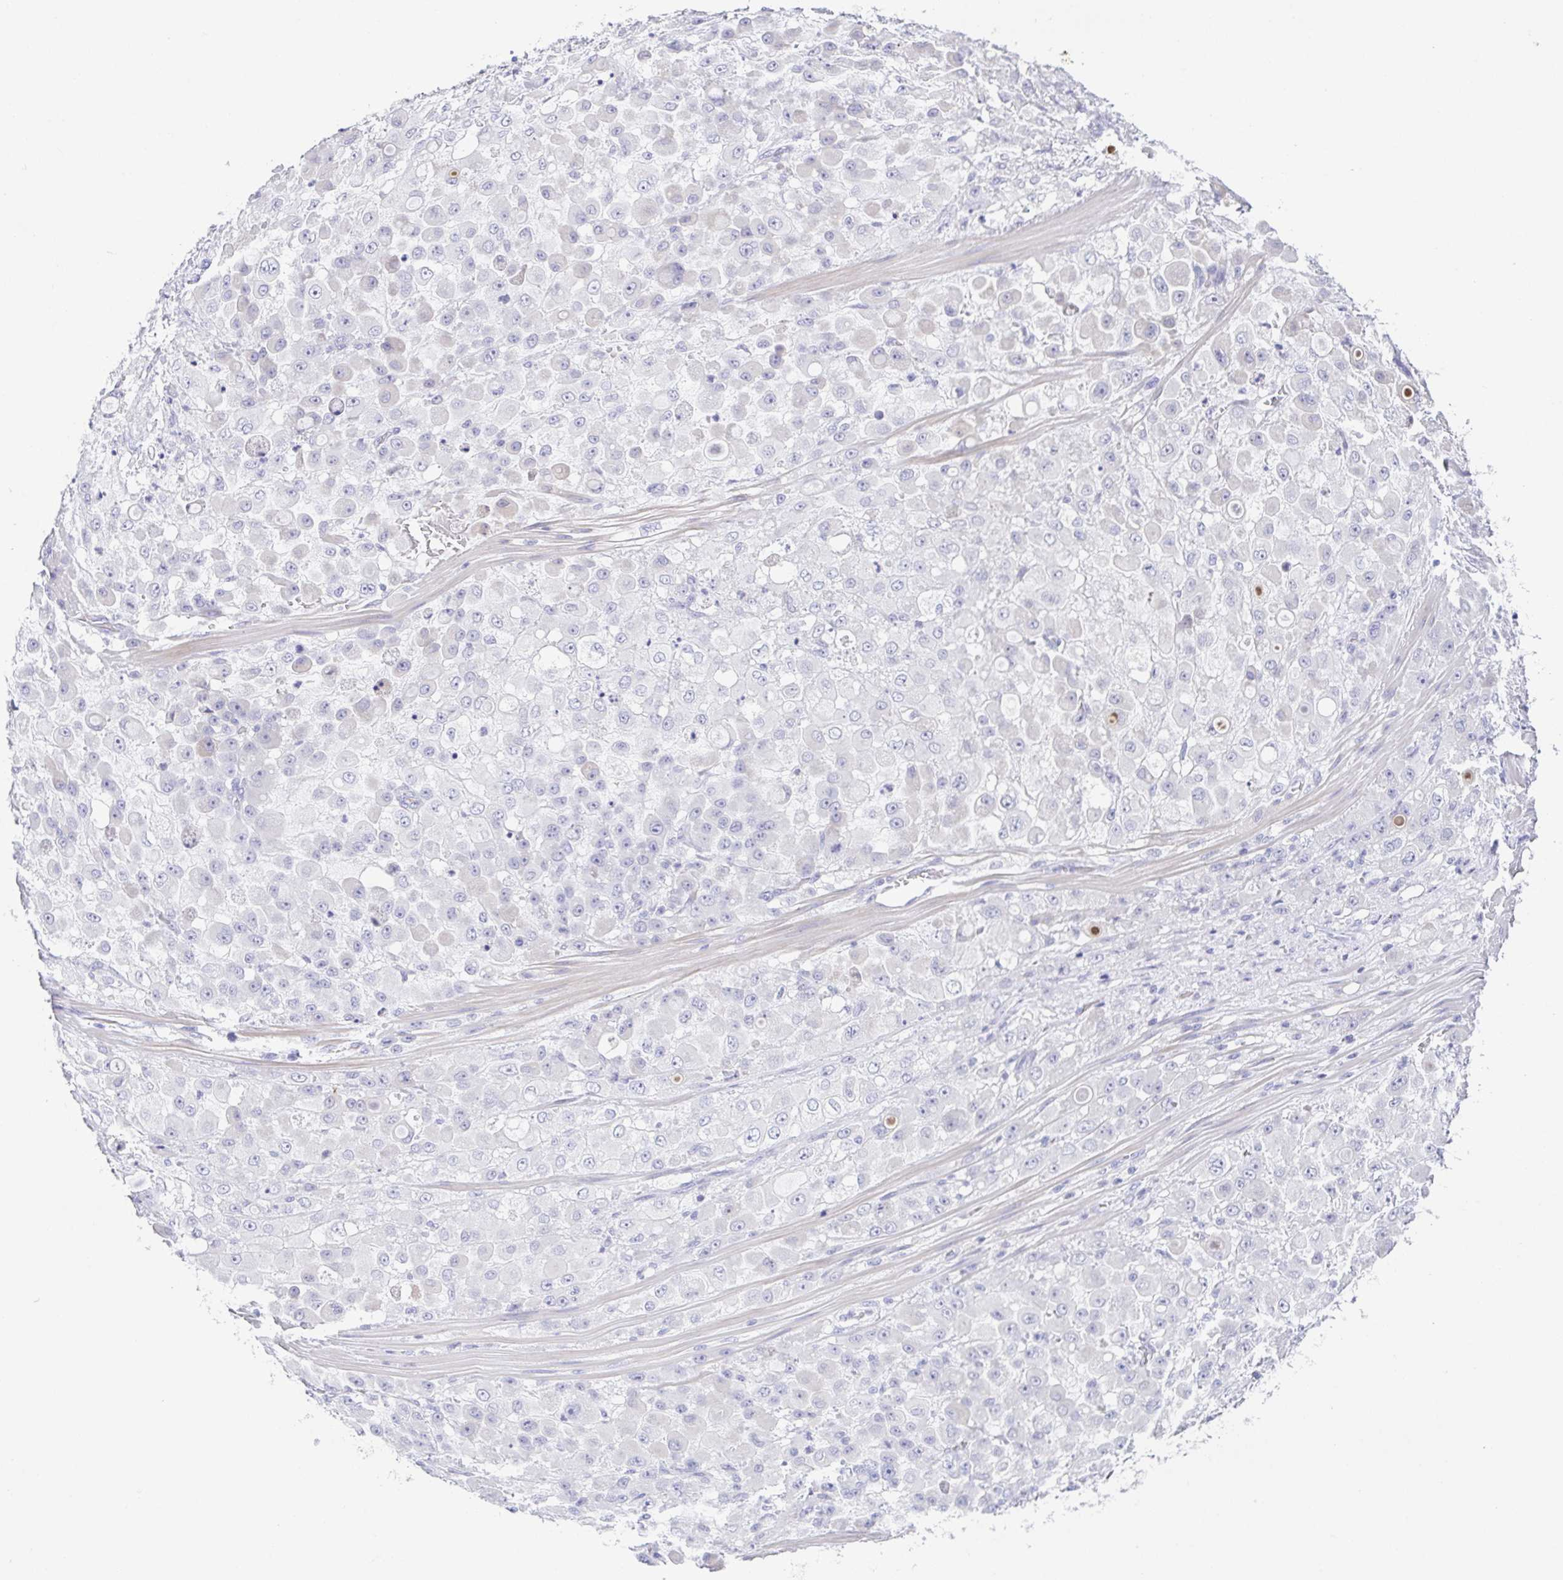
{"staining": {"intensity": "negative", "quantity": "none", "location": "none"}, "tissue": "stomach cancer", "cell_type": "Tumor cells", "image_type": "cancer", "snomed": [{"axis": "morphology", "description": "Adenocarcinoma, NOS"}, {"axis": "topography", "description": "Stomach"}], "caption": "Immunohistochemical staining of stomach adenocarcinoma demonstrates no significant expression in tumor cells.", "gene": "HAPLN2", "patient": {"sex": "female", "age": 76}}